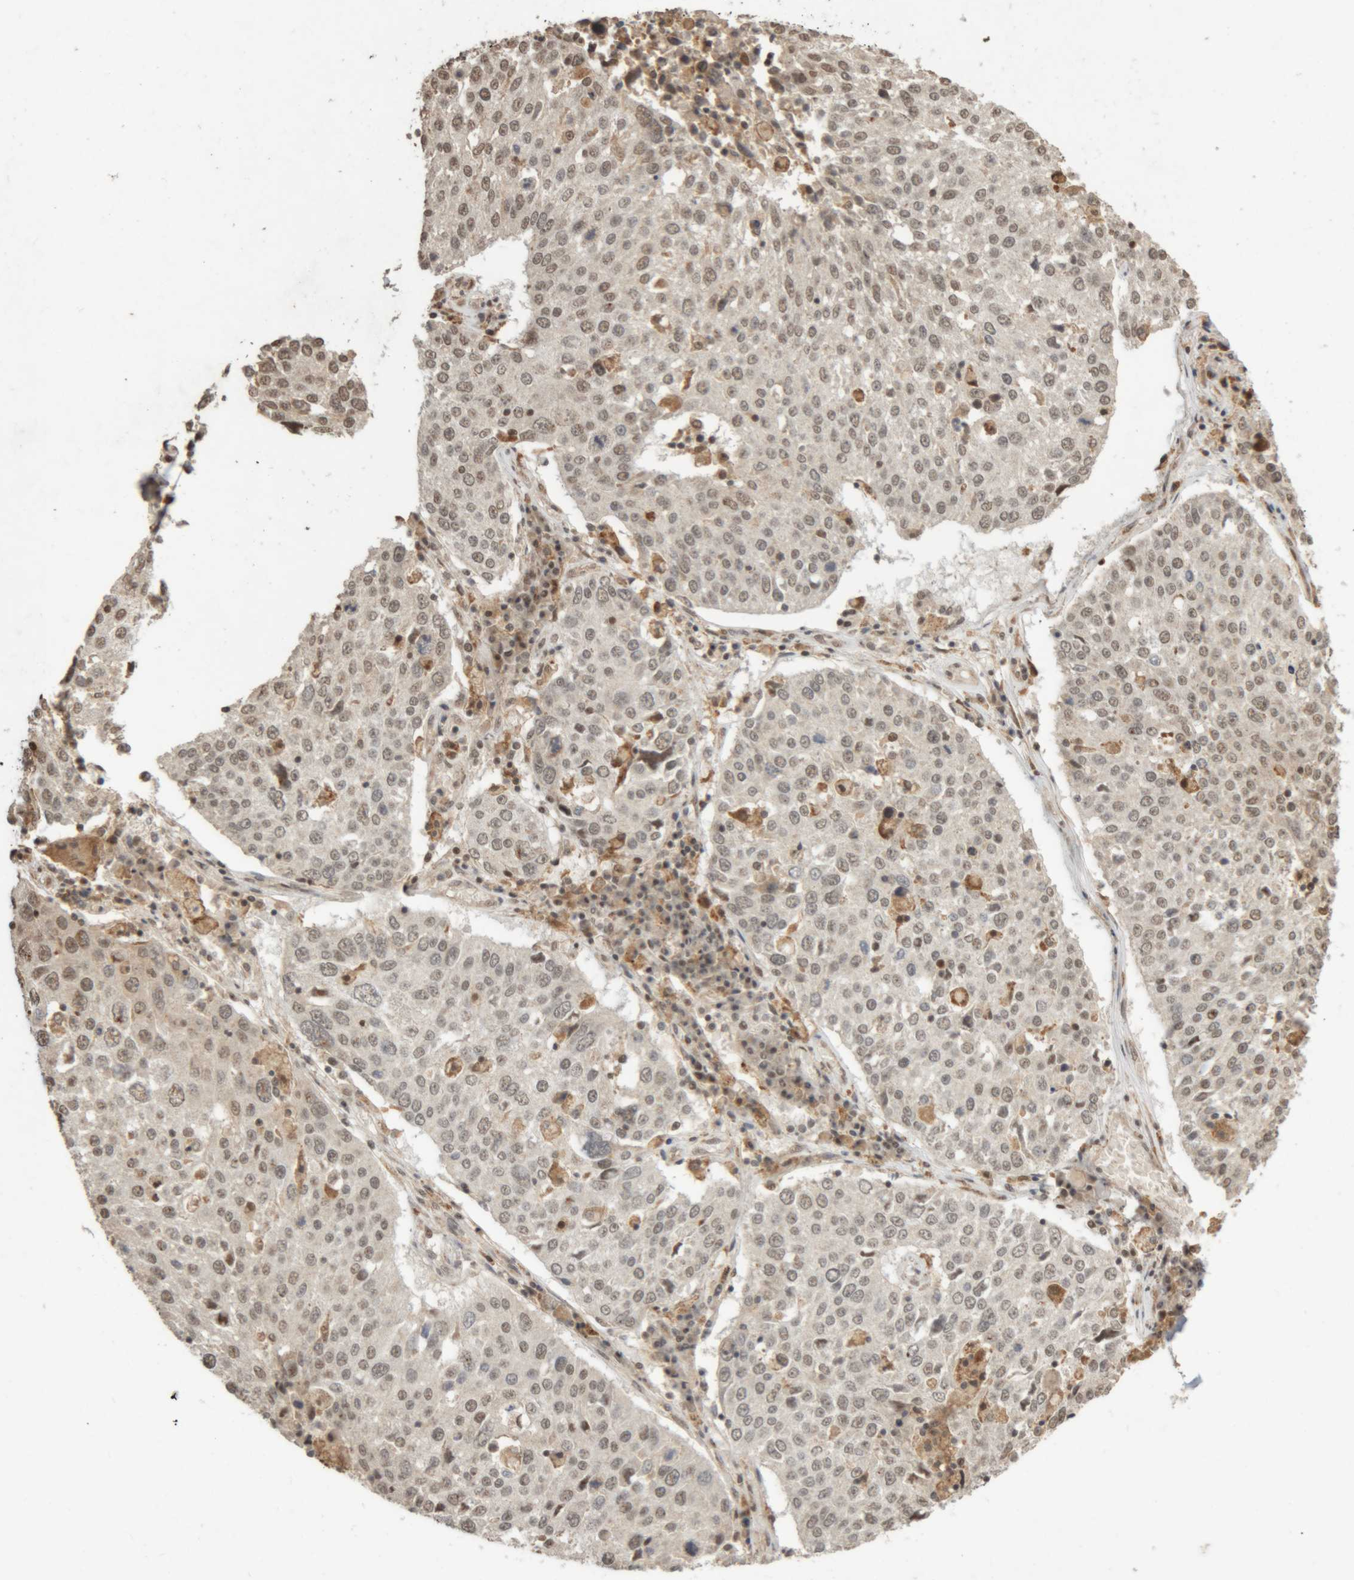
{"staining": {"intensity": "weak", "quantity": "25%-75%", "location": "nuclear"}, "tissue": "lung cancer", "cell_type": "Tumor cells", "image_type": "cancer", "snomed": [{"axis": "morphology", "description": "Squamous cell carcinoma, NOS"}, {"axis": "topography", "description": "Lung"}], "caption": "Lung squamous cell carcinoma stained for a protein reveals weak nuclear positivity in tumor cells.", "gene": "KEAP1", "patient": {"sex": "male", "age": 65}}